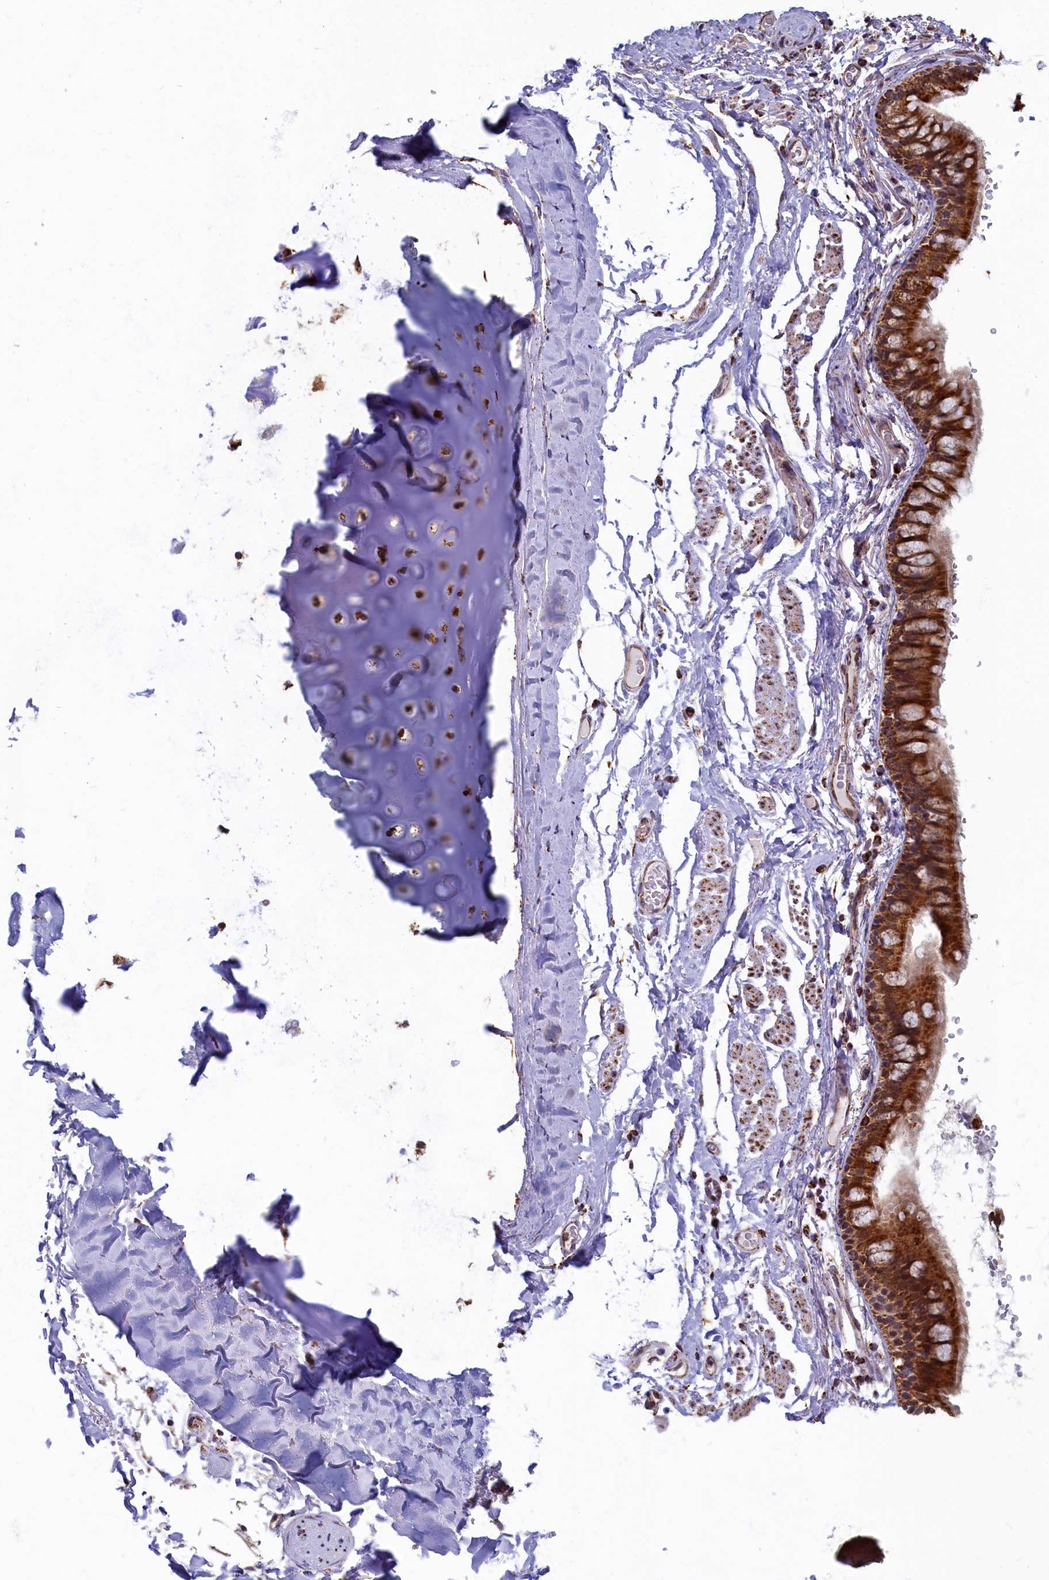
{"staining": {"intensity": "moderate", "quantity": ">75%", "location": "cytoplasmic/membranous"}, "tissue": "adipose tissue", "cell_type": "Adipocytes", "image_type": "normal", "snomed": [{"axis": "morphology", "description": "Normal tissue, NOS"}, {"axis": "topography", "description": "Lymph node"}, {"axis": "topography", "description": "Bronchus"}], "caption": "Immunohistochemistry of unremarkable adipose tissue displays medium levels of moderate cytoplasmic/membranous staining in approximately >75% of adipocytes. (DAB = brown stain, brightfield microscopy at high magnification).", "gene": "SPR", "patient": {"sex": "male", "age": 63}}